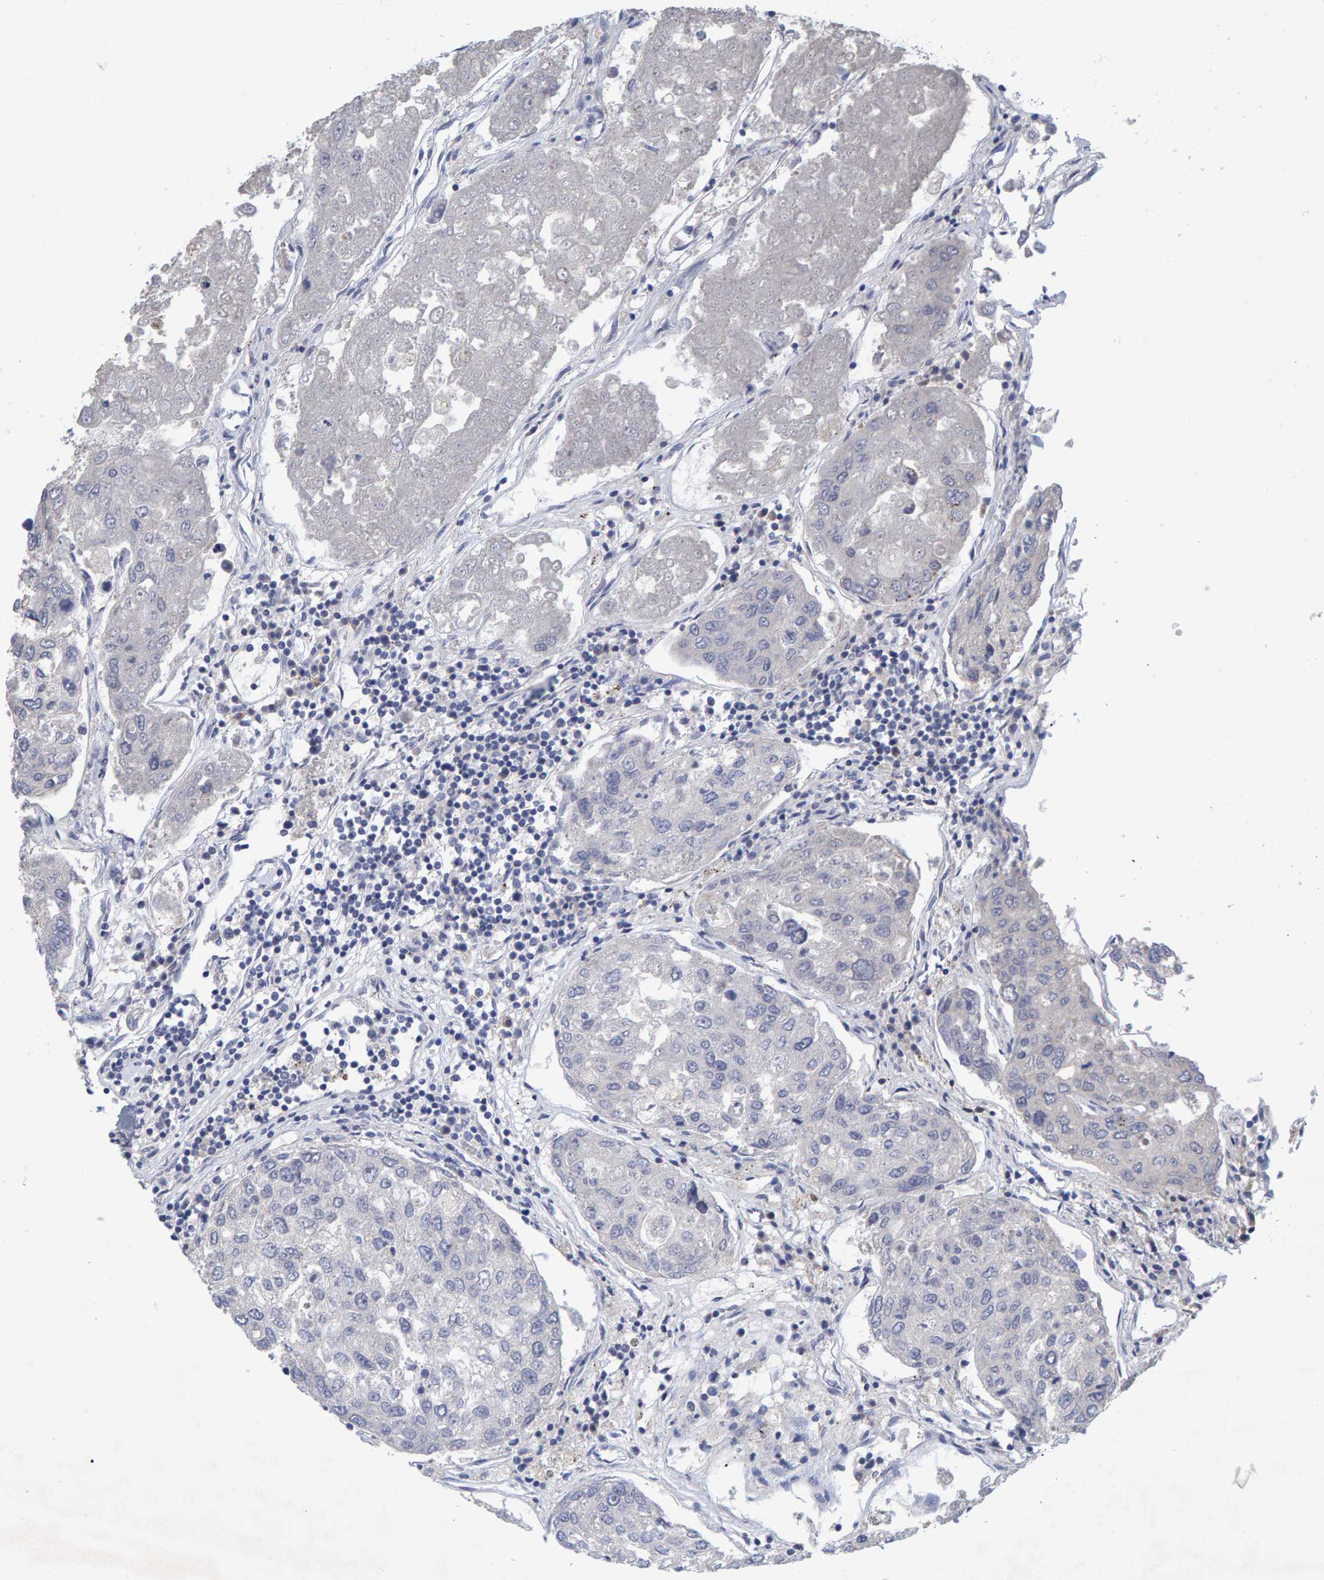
{"staining": {"intensity": "negative", "quantity": "none", "location": "none"}, "tissue": "urothelial cancer", "cell_type": "Tumor cells", "image_type": "cancer", "snomed": [{"axis": "morphology", "description": "Urothelial carcinoma, High grade"}, {"axis": "topography", "description": "Lymph node"}, {"axis": "topography", "description": "Urinary bladder"}], "caption": "Human urothelial cancer stained for a protein using immunohistochemistry demonstrates no positivity in tumor cells.", "gene": "ZNF77", "patient": {"sex": "male", "age": 51}}